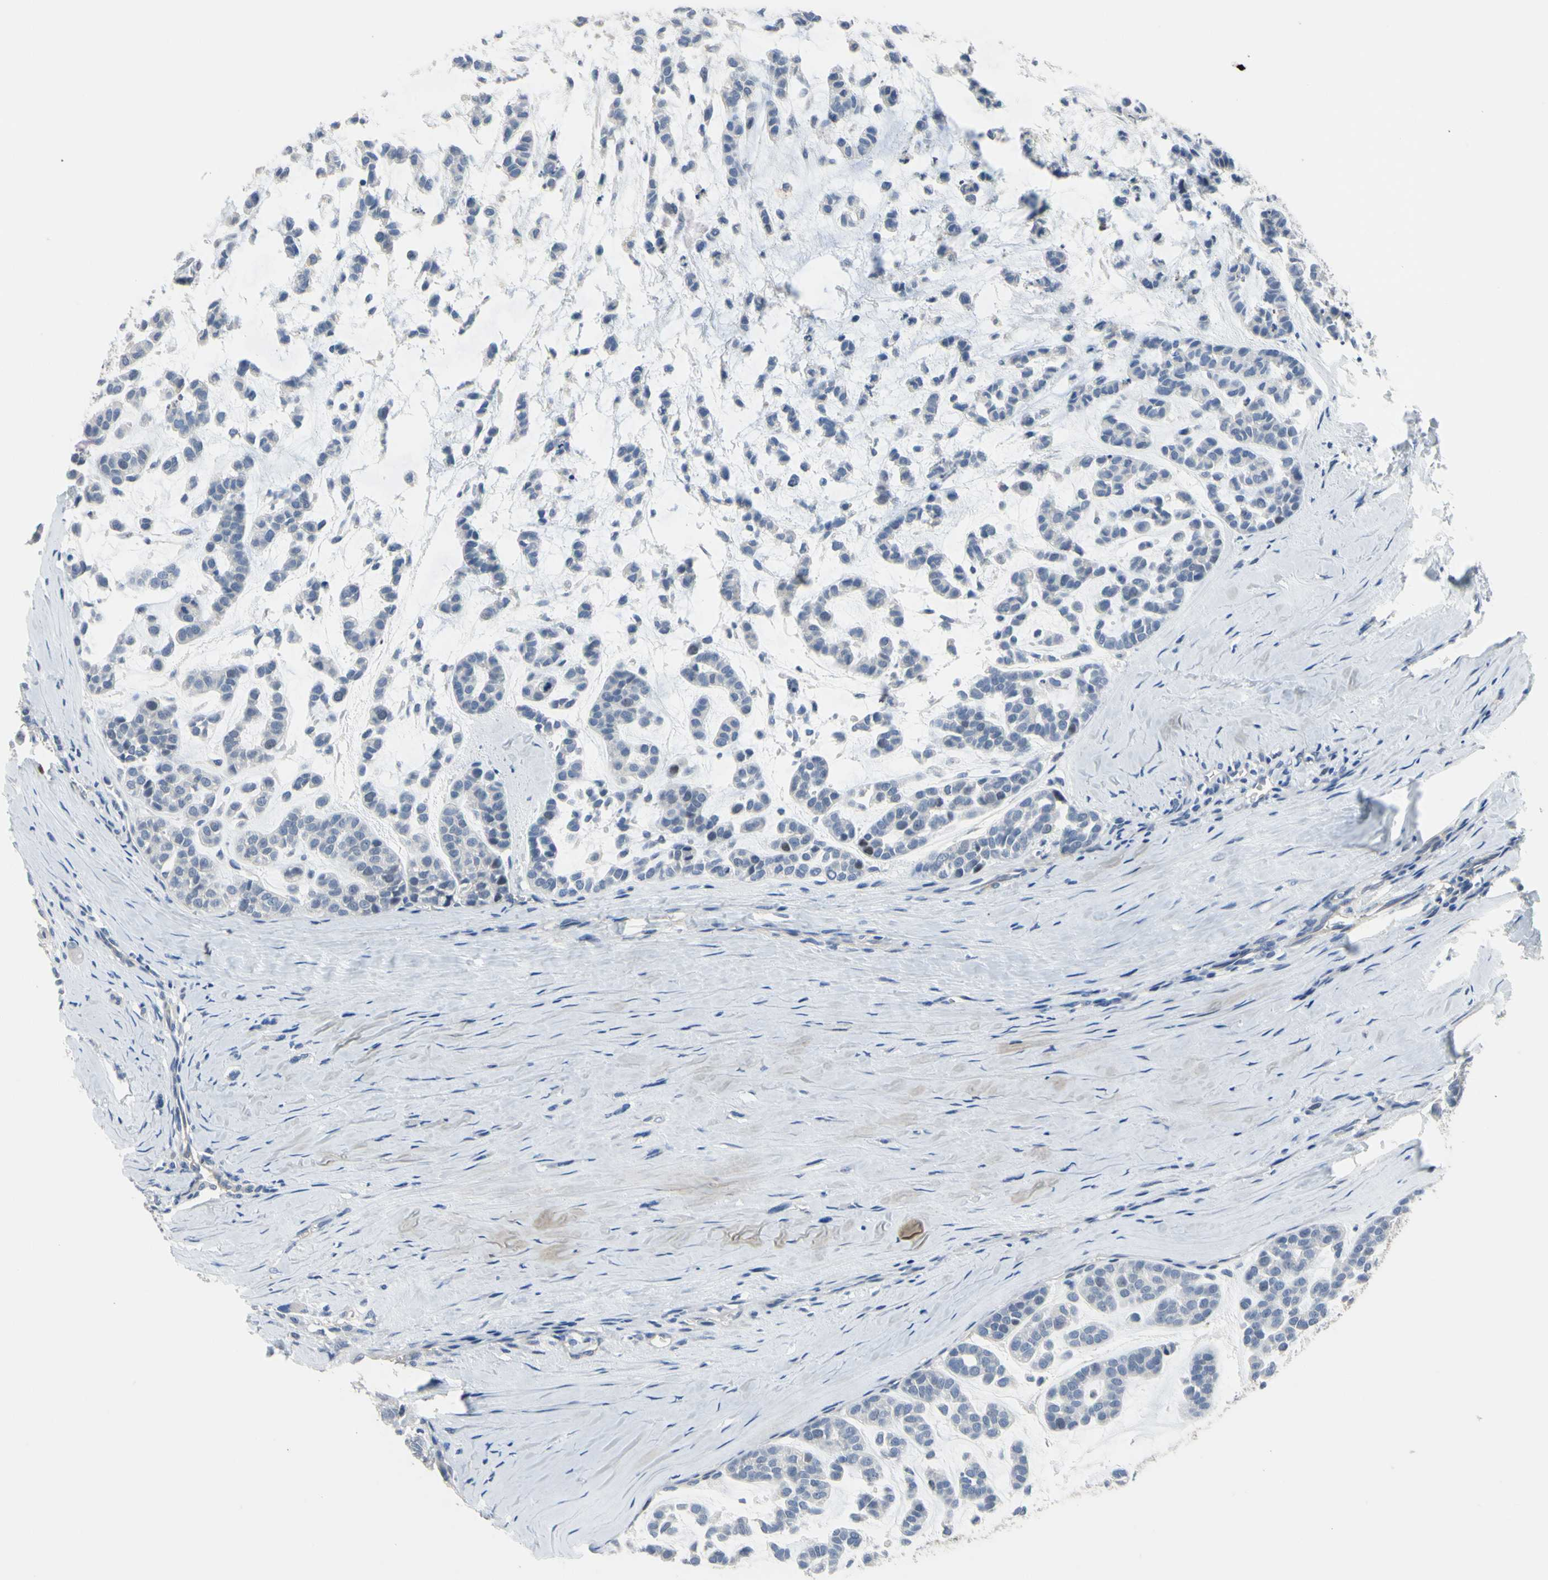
{"staining": {"intensity": "negative", "quantity": "none", "location": "none"}, "tissue": "head and neck cancer", "cell_type": "Tumor cells", "image_type": "cancer", "snomed": [{"axis": "morphology", "description": "Adenocarcinoma, NOS"}, {"axis": "morphology", "description": "Adenoma, NOS"}, {"axis": "topography", "description": "Head-Neck"}], "caption": "The IHC histopathology image has no significant positivity in tumor cells of head and neck adenocarcinoma tissue. (DAB (3,3'-diaminobenzidine) immunohistochemistry (IHC) visualized using brightfield microscopy, high magnification).", "gene": "LHX9", "patient": {"sex": "female", "age": 55}}